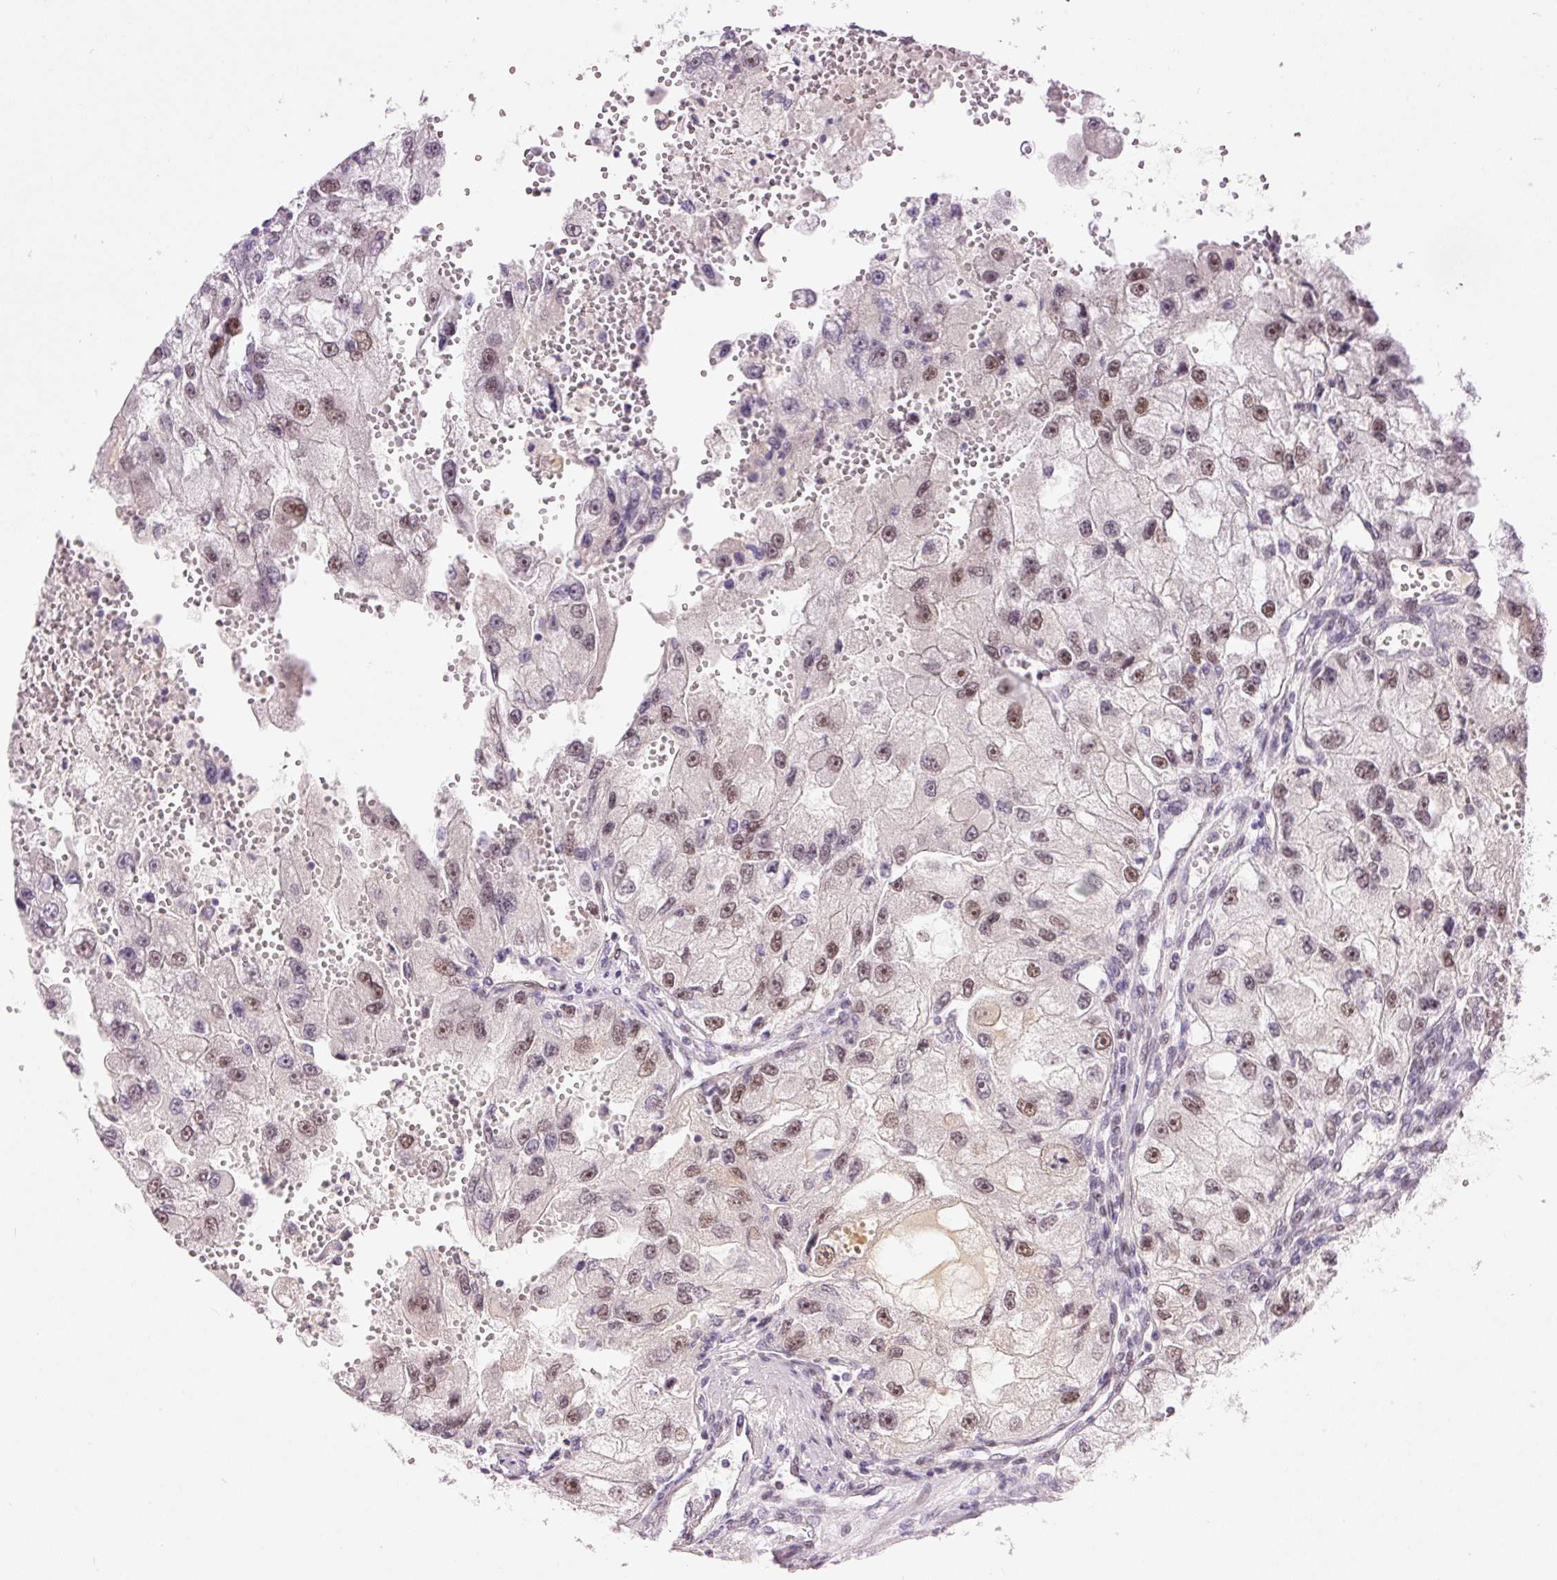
{"staining": {"intensity": "moderate", "quantity": "25%-75%", "location": "nuclear"}, "tissue": "renal cancer", "cell_type": "Tumor cells", "image_type": "cancer", "snomed": [{"axis": "morphology", "description": "Adenocarcinoma, NOS"}, {"axis": "topography", "description": "Kidney"}], "caption": "The photomicrograph reveals staining of renal cancer, revealing moderate nuclear protein expression (brown color) within tumor cells. Nuclei are stained in blue.", "gene": "HNF1A", "patient": {"sex": "male", "age": 63}}